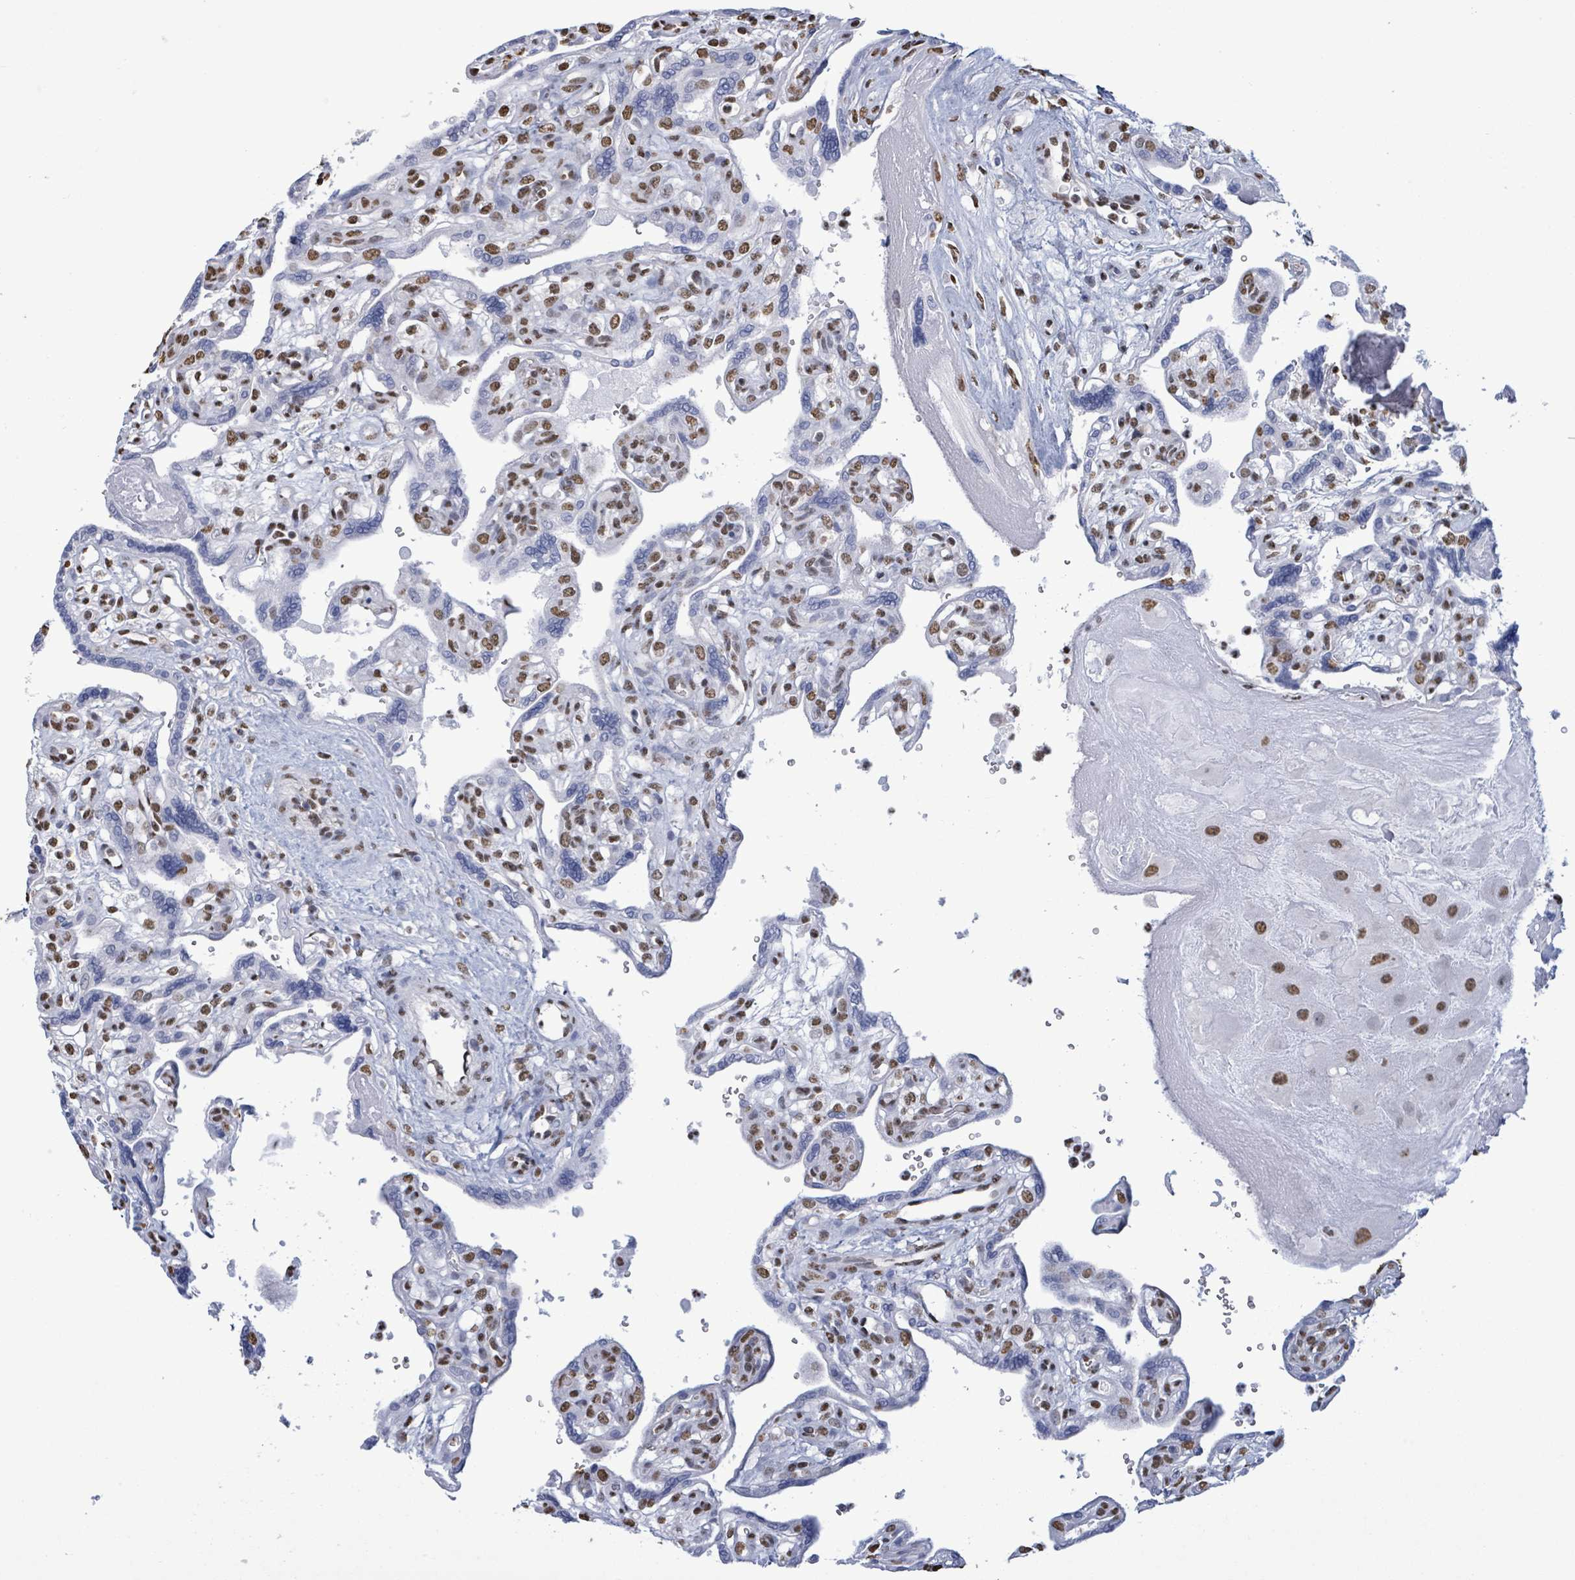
{"staining": {"intensity": "moderate", "quantity": "25%-75%", "location": "nuclear"}, "tissue": "placenta", "cell_type": "Decidual cells", "image_type": "normal", "snomed": [{"axis": "morphology", "description": "Normal tissue, NOS"}, {"axis": "topography", "description": "Placenta"}], "caption": "High-magnification brightfield microscopy of benign placenta stained with DAB (brown) and counterstained with hematoxylin (blue). decidual cells exhibit moderate nuclear staining is identified in about25%-75% of cells.", "gene": "SAMD14", "patient": {"sex": "female", "age": 39}}